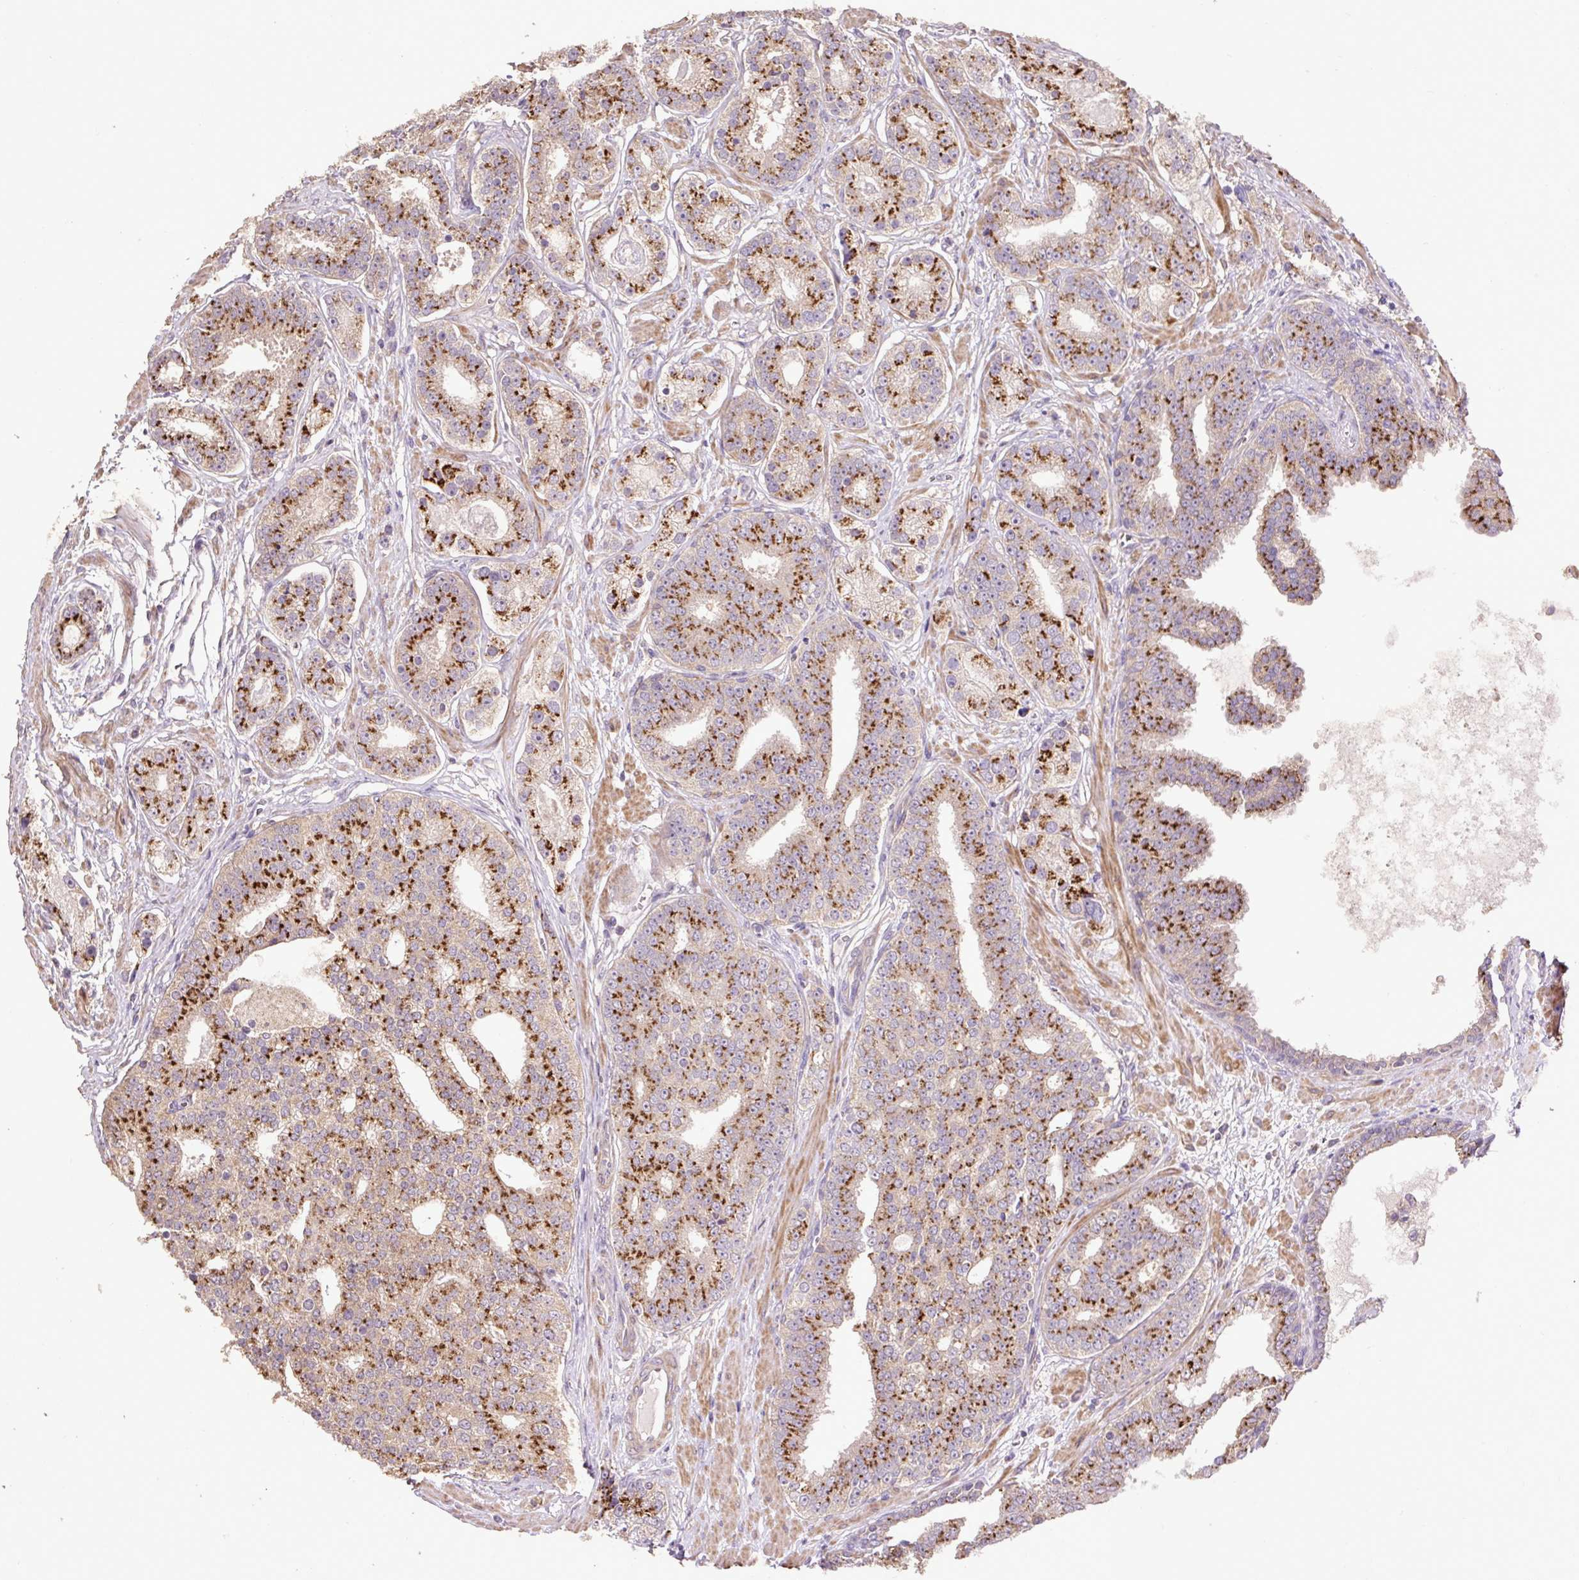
{"staining": {"intensity": "strong", "quantity": ">75%", "location": "cytoplasmic/membranous"}, "tissue": "prostate cancer", "cell_type": "Tumor cells", "image_type": "cancer", "snomed": [{"axis": "morphology", "description": "Adenocarcinoma, High grade"}, {"axis": "topography", "description": "Prostate"}], "caption": "A brown stain labels strong cytoplasmic/membranous expression of a protein in human prostate high-grade adenocarcinoma tumor cells.", "gene": "ABR", "patient": {"sex": "male", "age": 71}}